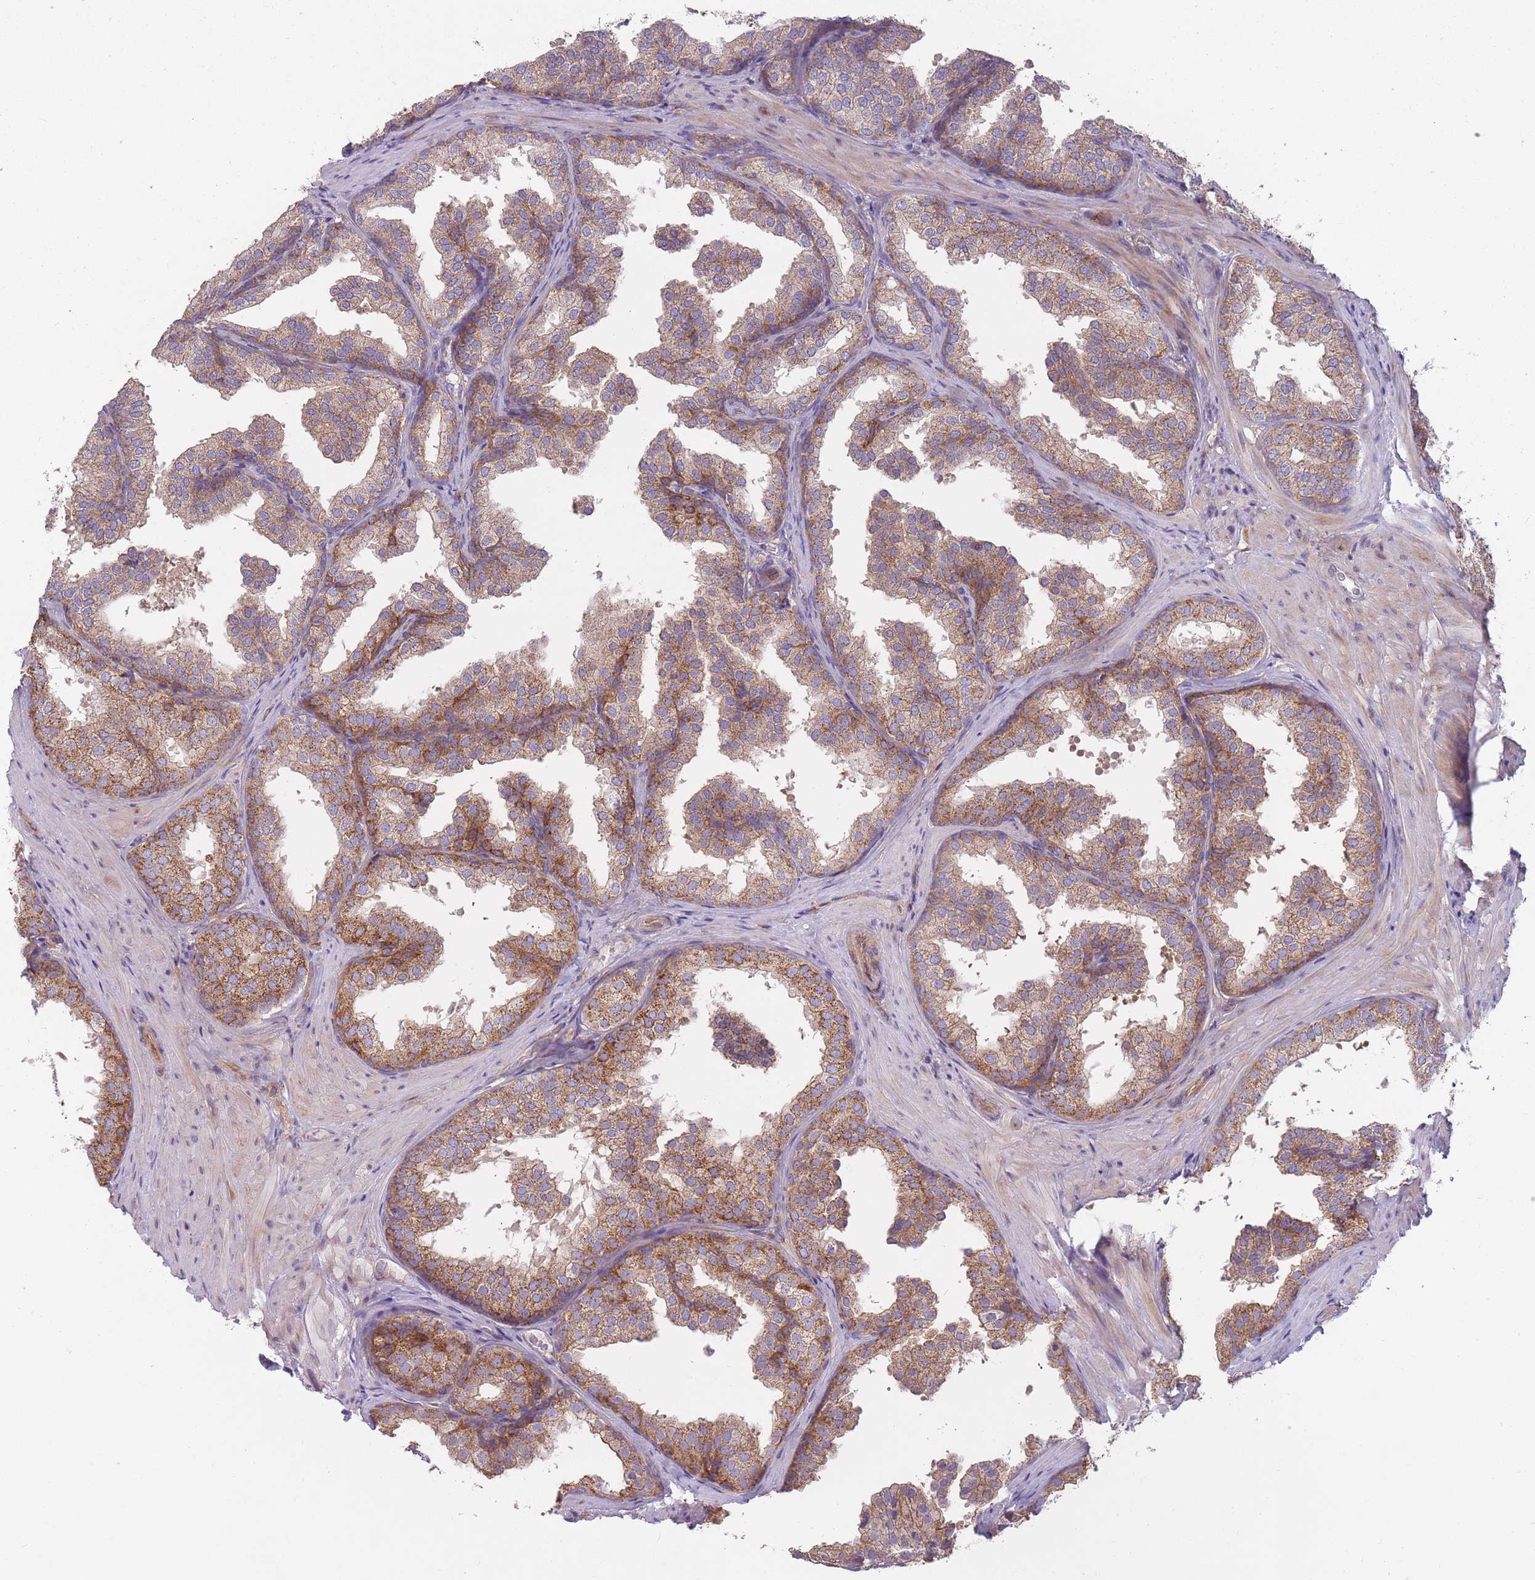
{"staining": {"intensity": "strong", "quantity": ">75%", "location": "cytoplasmic/membranous"}, "tissue": "prostate", "cell_type": "Glandular cells", "image_type": "normal", "snomed": [{"axis": "morphology", "description": "Normal tissue, NOS"}, {"axis": "topography", "description": "Prostate"}], "caption": "Glandular cells reveal high levels of strong cytoplasmic/membranous staining in about >75% of cells in benign prostate. (DAB (3,3'-diaminobenzidine) = brown stain, brightfield microscopy at high magnification).", "gene": "ENSG00000255639", "patient": {"sex": "male", "age": 37}}